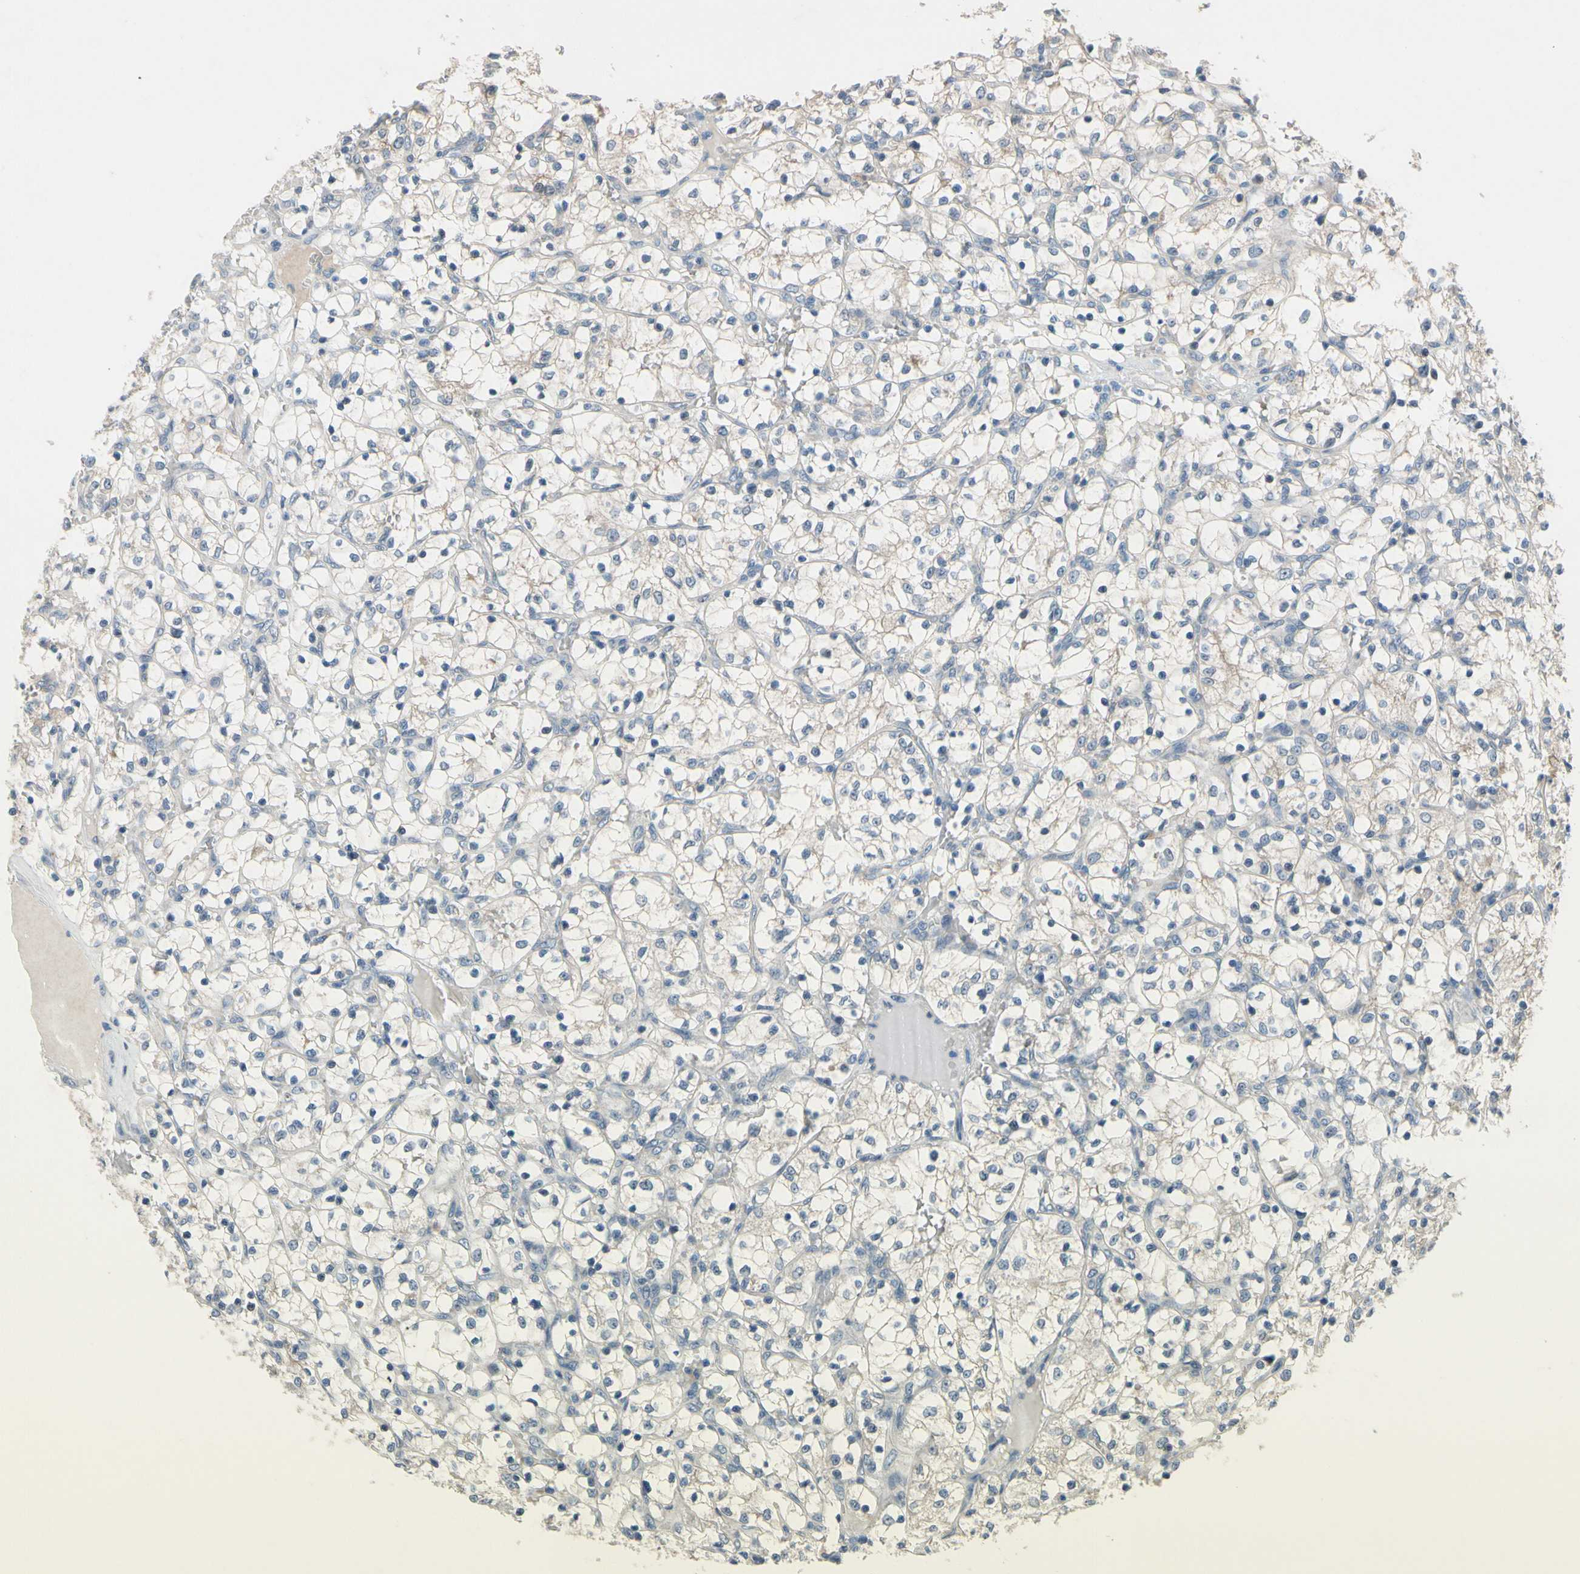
{"staining": {"intensity": "negative", "quantity": "none", "location": "none"}, "tissue": "renal cancer", "cell_type": "Tumor cells", "image_type": "cancer", "snomed": [{"axis": "morphology", "description": "Adenocarcinoma, NOS"}, {"axis": "topography", "description": "Kidney"}], "caption": "The IHC photomicrograph has no significant staining in tumor cells of renal cancer (adenocarcinoma) tissue.", "gene": "SLC27A6", "patient": {"sex": "female", "age": 69}}